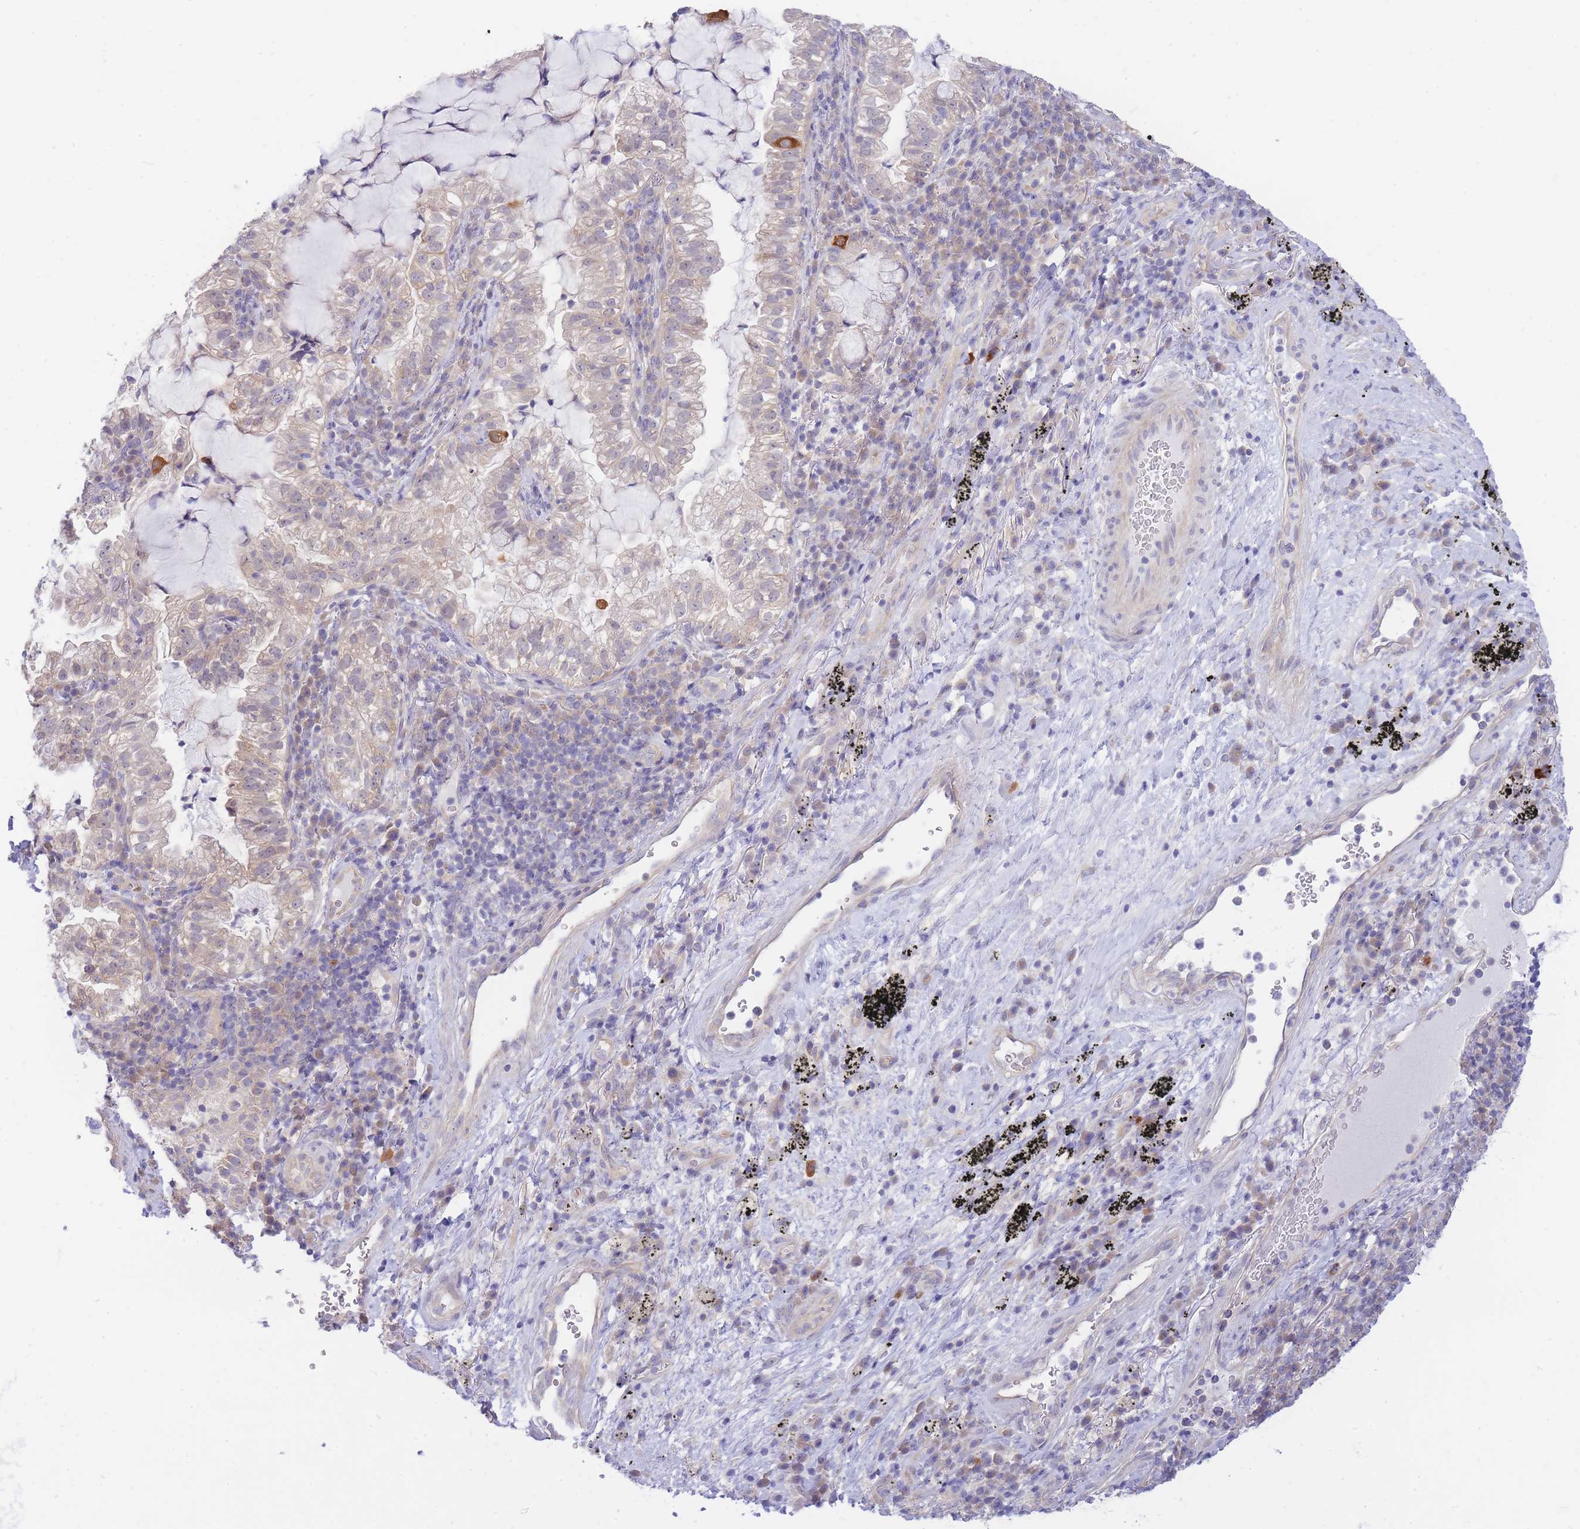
{"staining": {"intensity": "weak", "quantity": "25%-75%", "location": "cytoplasmic/membranous"}, "tissue": "lung cancer", "cell_type": "Tumor cells", "image_type": "cancer", "snomed": [{"axis": "morphology", "description": "Adenocarcinoma, NOS"}, {"axis": "topography", "description": "Lung"}], "caption": "This photomicrograph reveals immunohistochemistry staining of human adenocarcinoma (lung), with low weak cytoplasmic/membranous expression in about 25%-75% of tumor cells.", "gene": "SUGT1", "patient": {"sex": "female", "age": 73}}